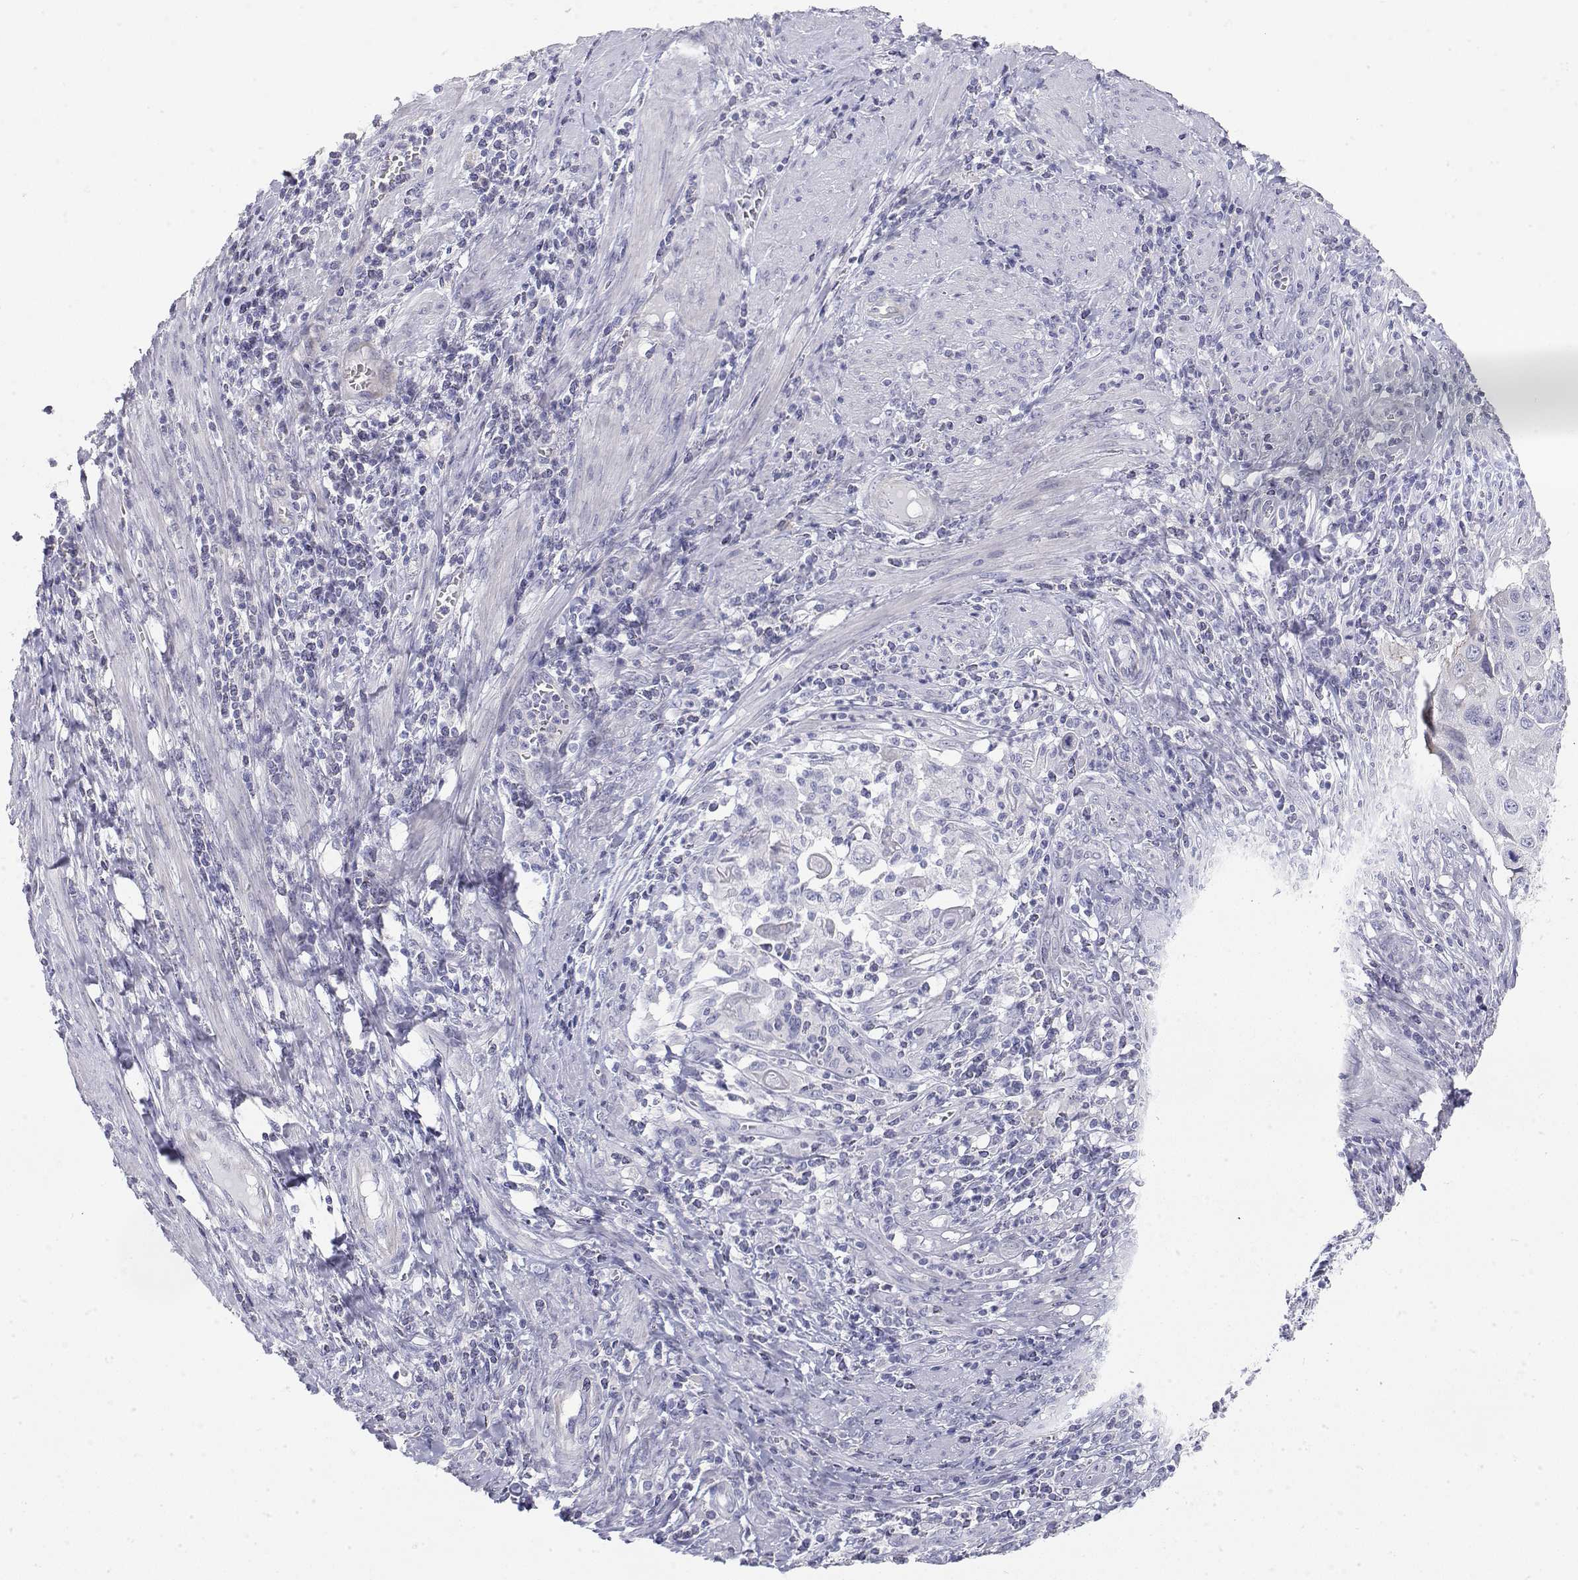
{"staining": {"intensity": "negative", "quantity": "none", "location": "none"}, "tissue": "cervical cancer", "cell_type": "Tumor cells", "image_type": "cancer", "snomed": [{"axis": "morphology", "description": "Squamous cell carcinoma, NOS"}, {"axis": "topography", "description": "Cervix"}], "caption": "Immunohistochemistry micrograph of neoplastic tissue: human cervical cancer stained with DAB reveals no significant protein staining in tumor cells. Nuclei are stained in blue.", "gene": "MISP", "patient": {"sex": "female", "age": 70}}